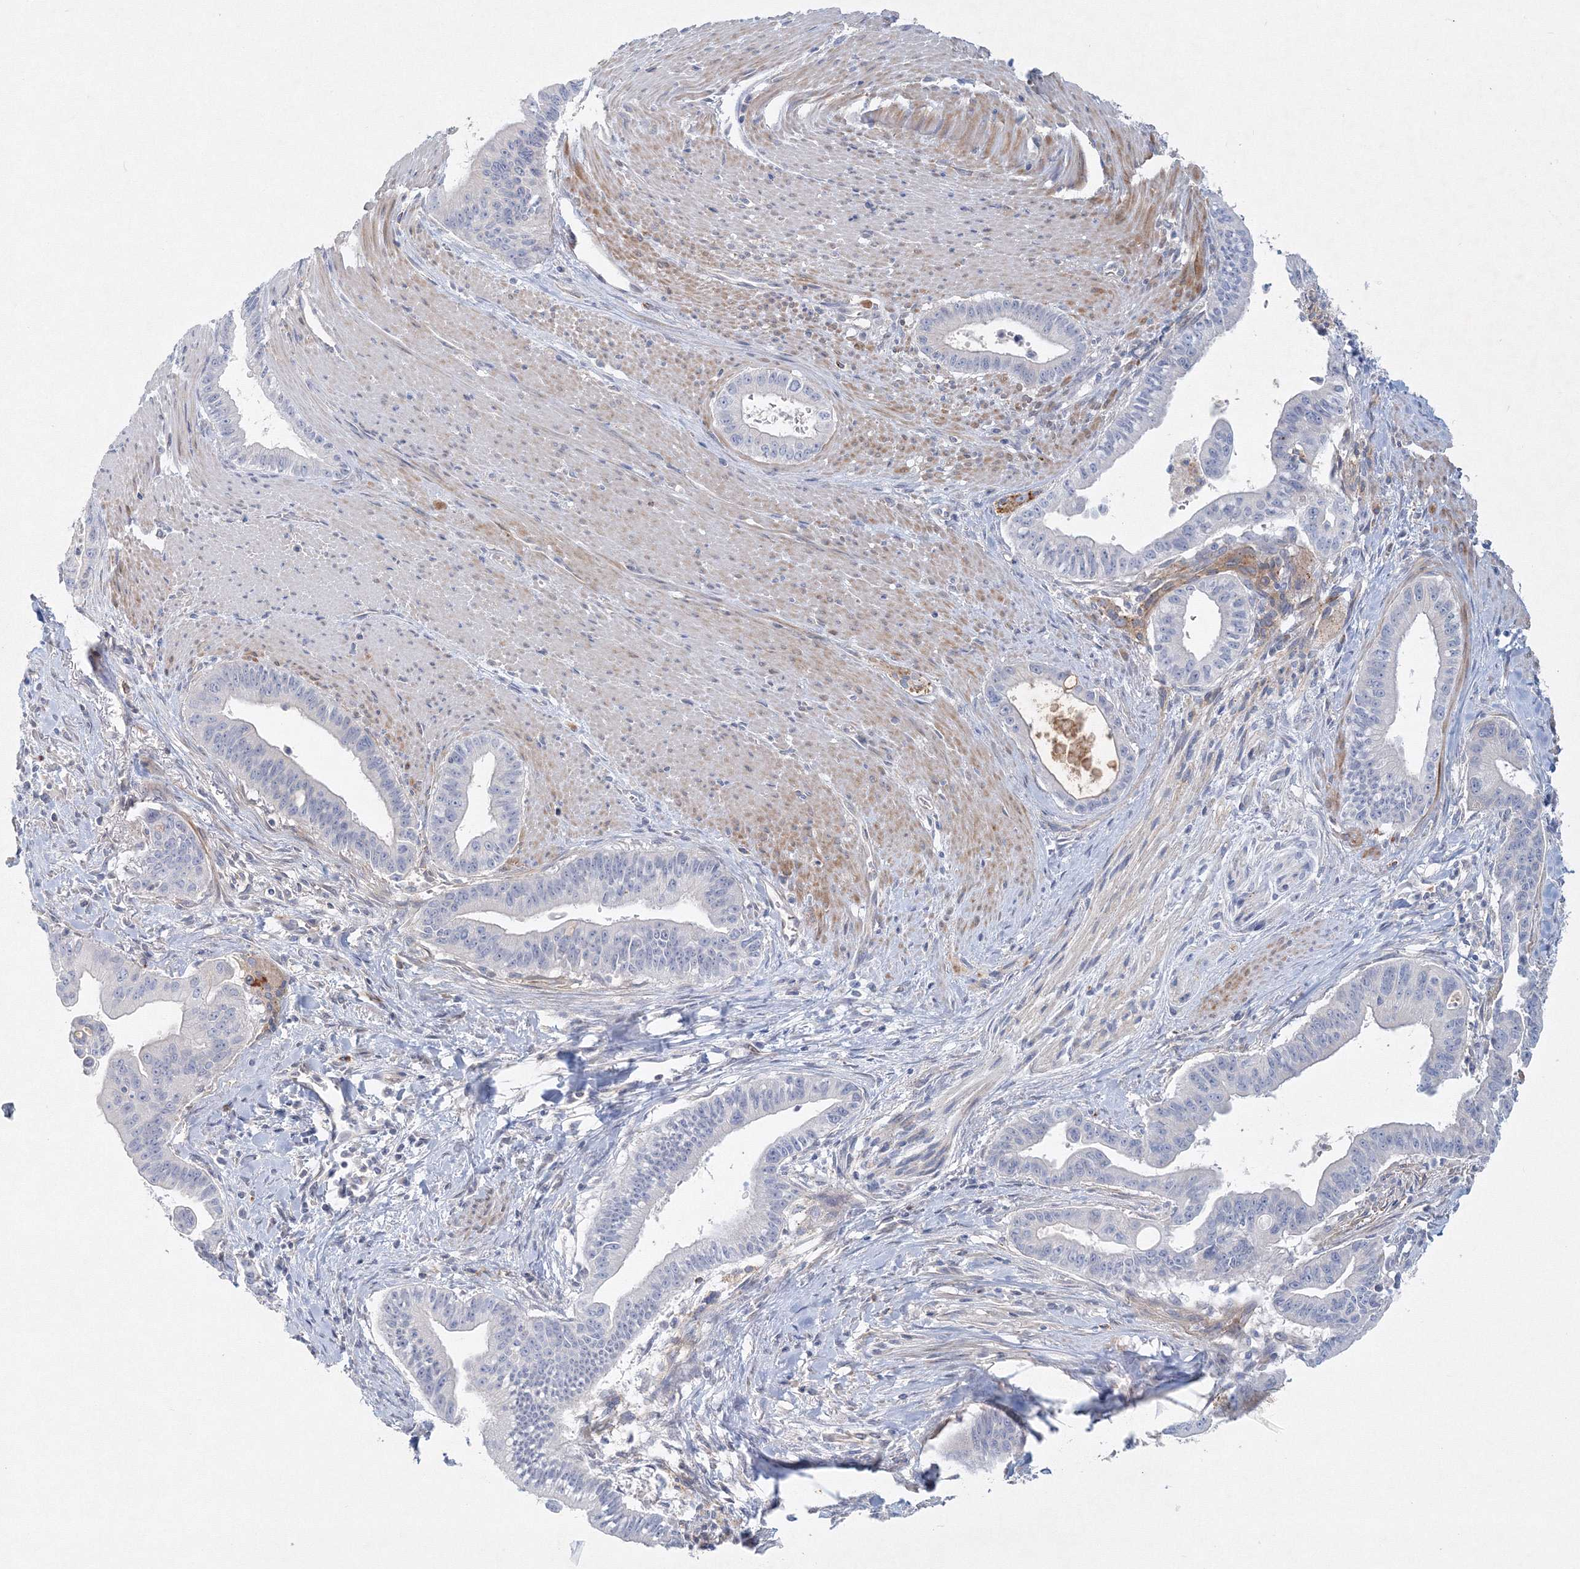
{"staining": {"intensity": "negative", "quantity": "none", "location": "none"}, "tissue": "pancreatic cancer", "cell_type": "Tumor cells", "image_type": "cancer", "snomed": [{"axis": "morphology", "description": "Adenocarcinoma, NOS"}, {"axis": "topography", "description": "Pancreas"}], "caption": "DAB immunohistochemical staining of pancreatic cancer (adenocarcinoma) shows no significant staining in tumor cells. Brightfield microscopy of immunohistochemistry (IHC) stained with DAB (brown) and hematoxylin (blue), captured at high magnification.", "gene": "DNAH1", "patient": {"sex": "male", "age": 70}}